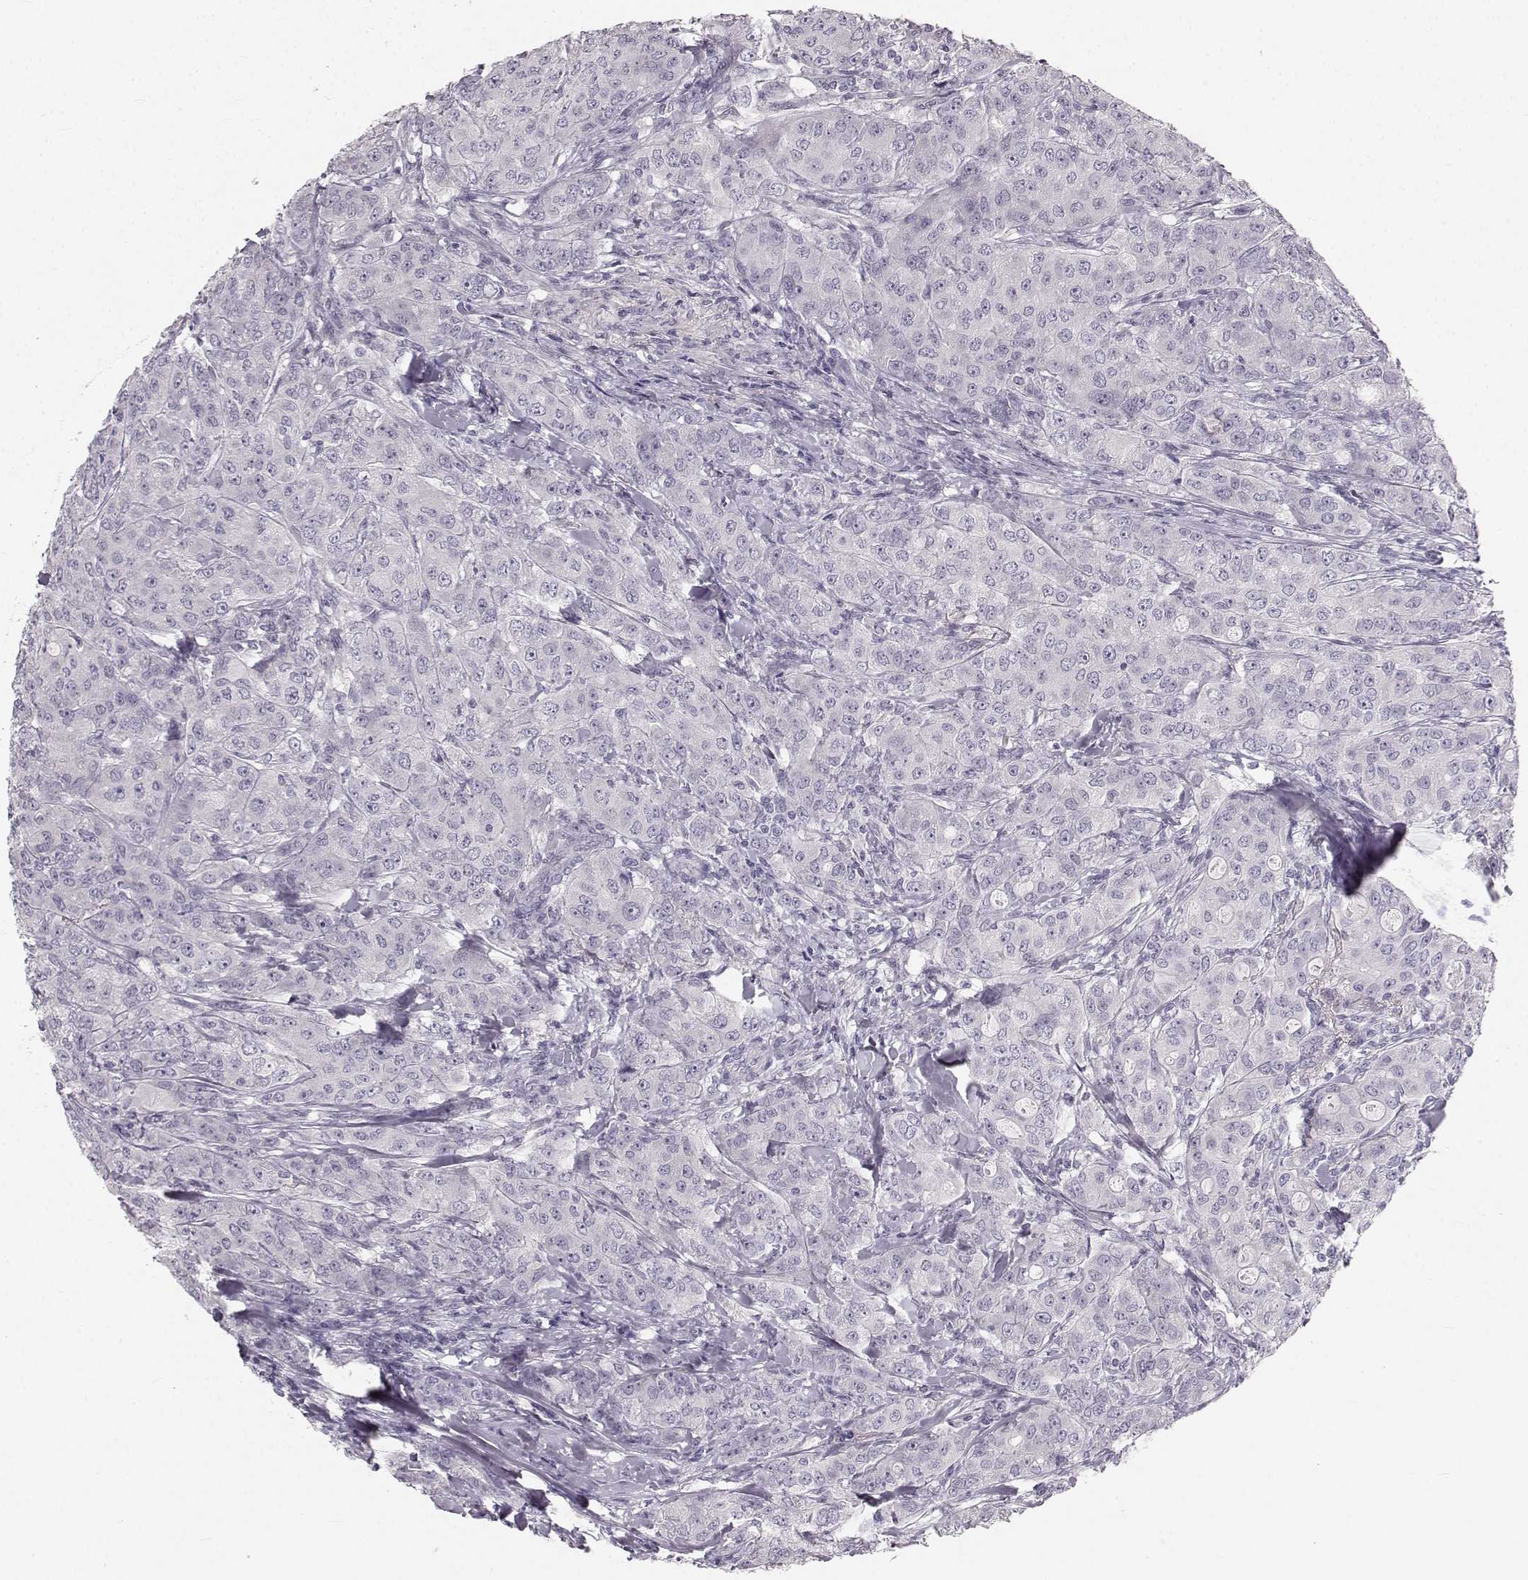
{"staining": {"intensity": "negative", "quantity": "none", "location": "none"}, "tissue": "breast cancer", "cell_type": "Tumor cells", "image_type": "cancer", "snomed": [{"axis": "morphology", "description": "Duct carcinoma"}, {"axis": "topography", "description": "Breast"}], "caption": "Tumor cells show no significant protein positivity in breast infiltrating ductal carcinoma.", "gene": "OIP5", "patient": {"sex": "female", "age": 43}}